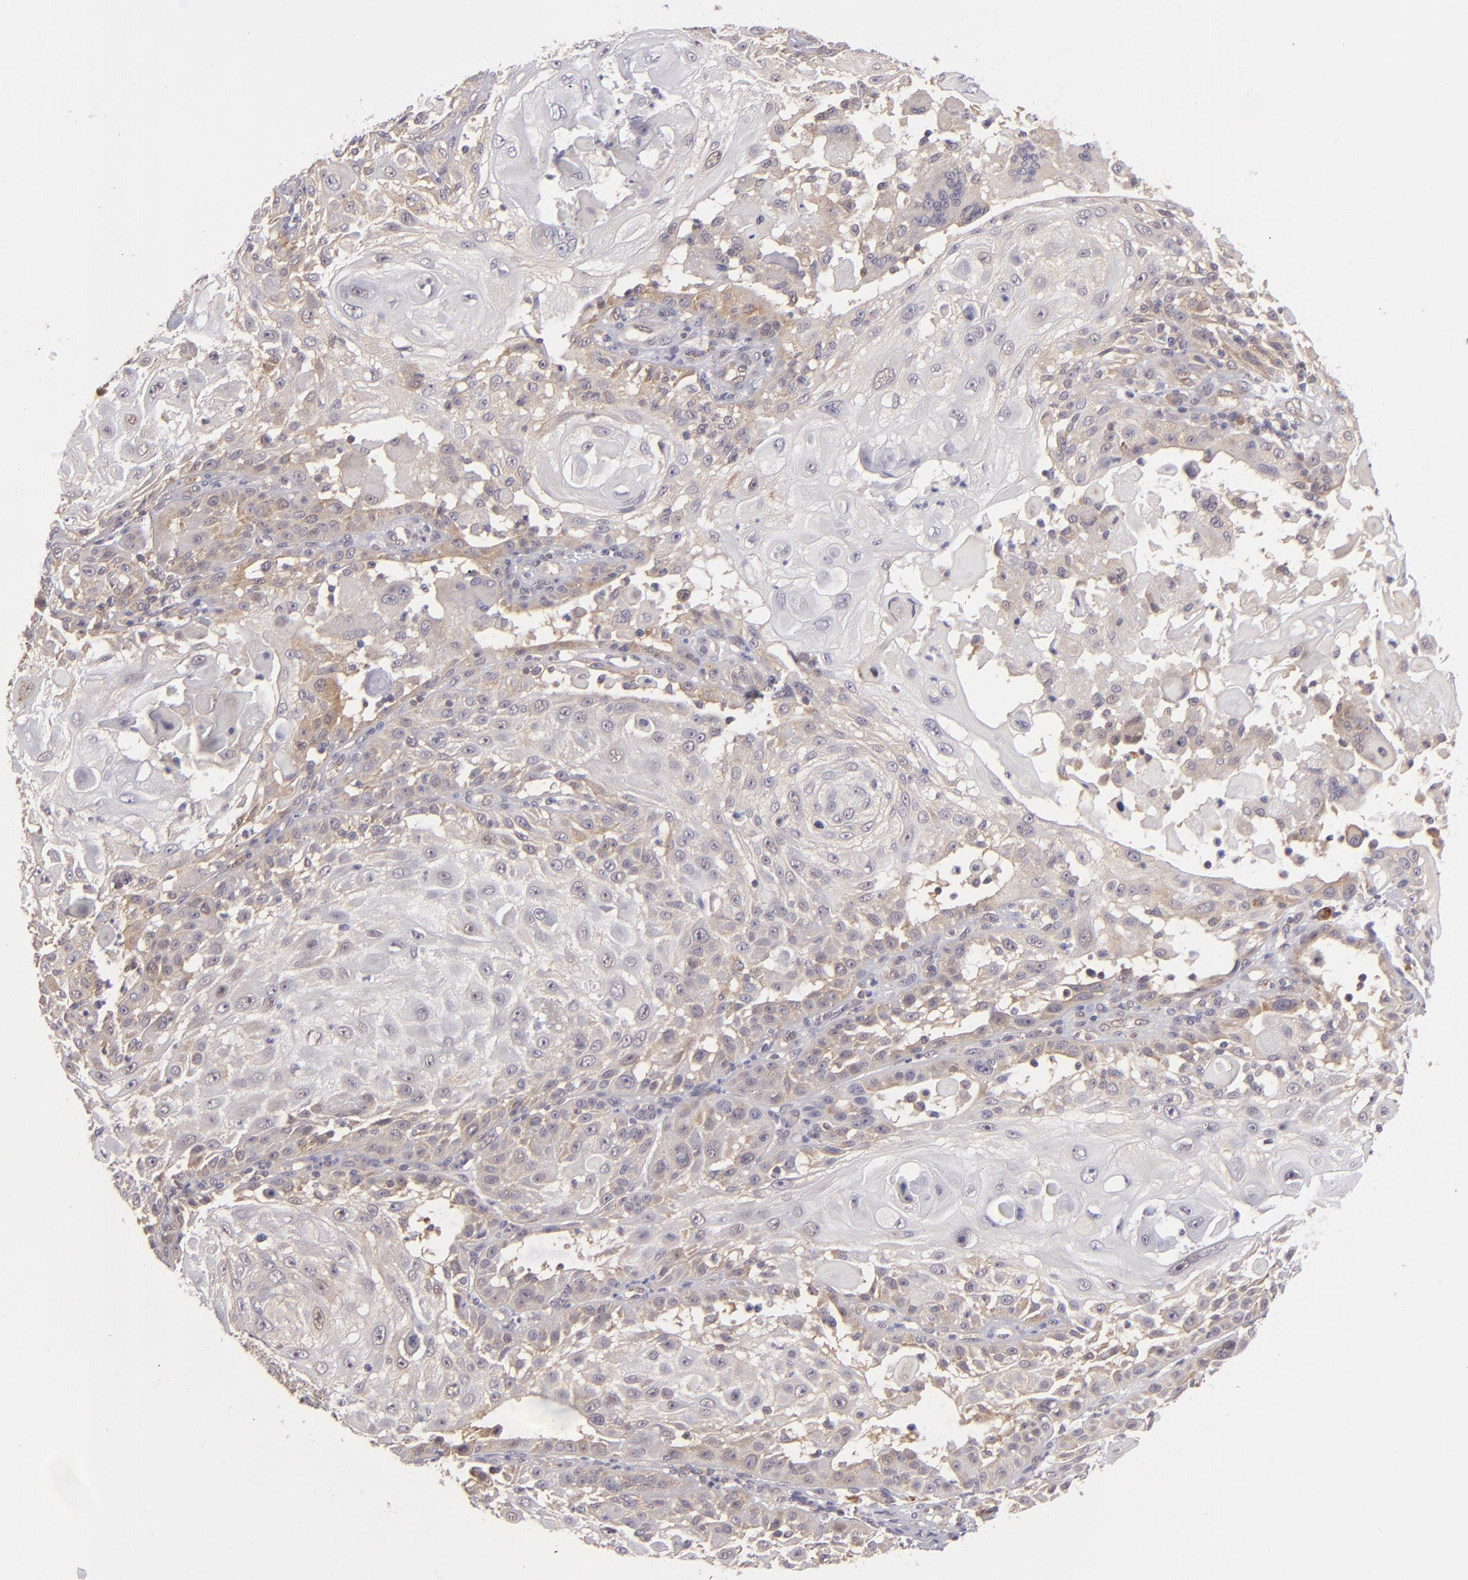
{"staining": {"intensity": "weak", "quantity": "25%-75%", "location": "cytoplasmic/membranous"}, "tissue": "skin cancer", "cell_type": "Tumor cells", "image_type": "cancer", "snomed": [{"axis": "morphology", "description": "Squamous cell carcinoma, NOS"}, {"axis": "topography", "description": "Skin"}], "caption": "The image demonstrates a brown stain indicating the presence of a protein in the cytoplasmic/membranous of tumor cells in skin squamous cell carcinoma. The staining was performed using DAB to visualize the protein expression in brown, while the nuclei were stained in blue with hematoxylin (Magnification: 20x).", "gene": "PTPN13", "patient": {"sex": "female", "age": 89}}